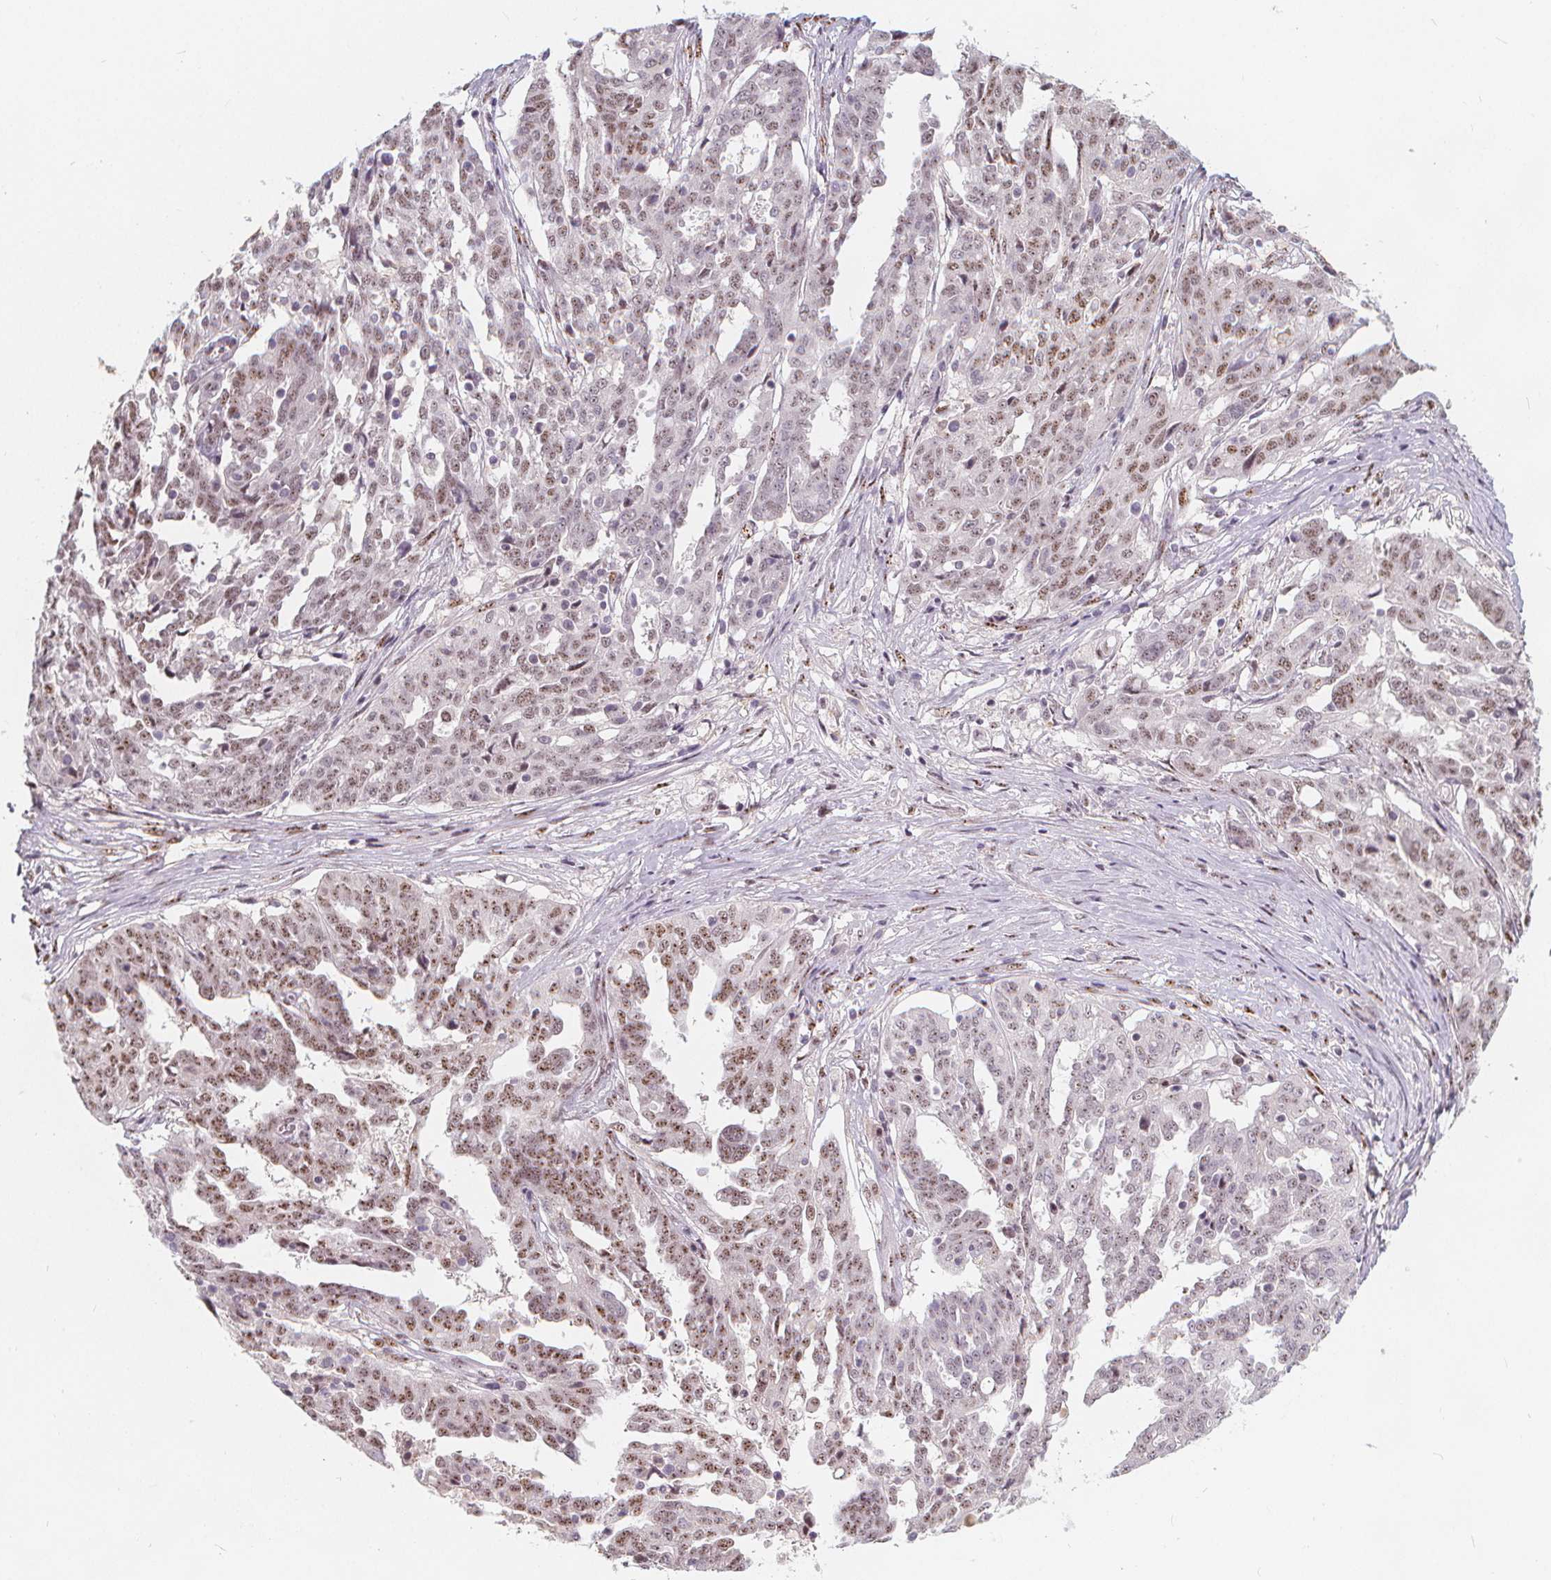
{"staining": {"intensity": "weak", "quantity": "<25%", "location": "nuclear"}, "tissue": "ovarian cancer", "cell_type": "Tumor cells", "image_type": "cancer", "snomed": [{"axis": "morphology", "description": "Cystadenocarcinoma, serous, NOS"}, {"axis": "topography", "description": "Ovary"}], "caption": "An immunohistochemistry (IHC) histopathology image of ovarian cancer is shown. There is no staining in tumor cells of ovarian cancer.", "gene": "DRC3", "patient": {"sex": "female", "age": 67}}